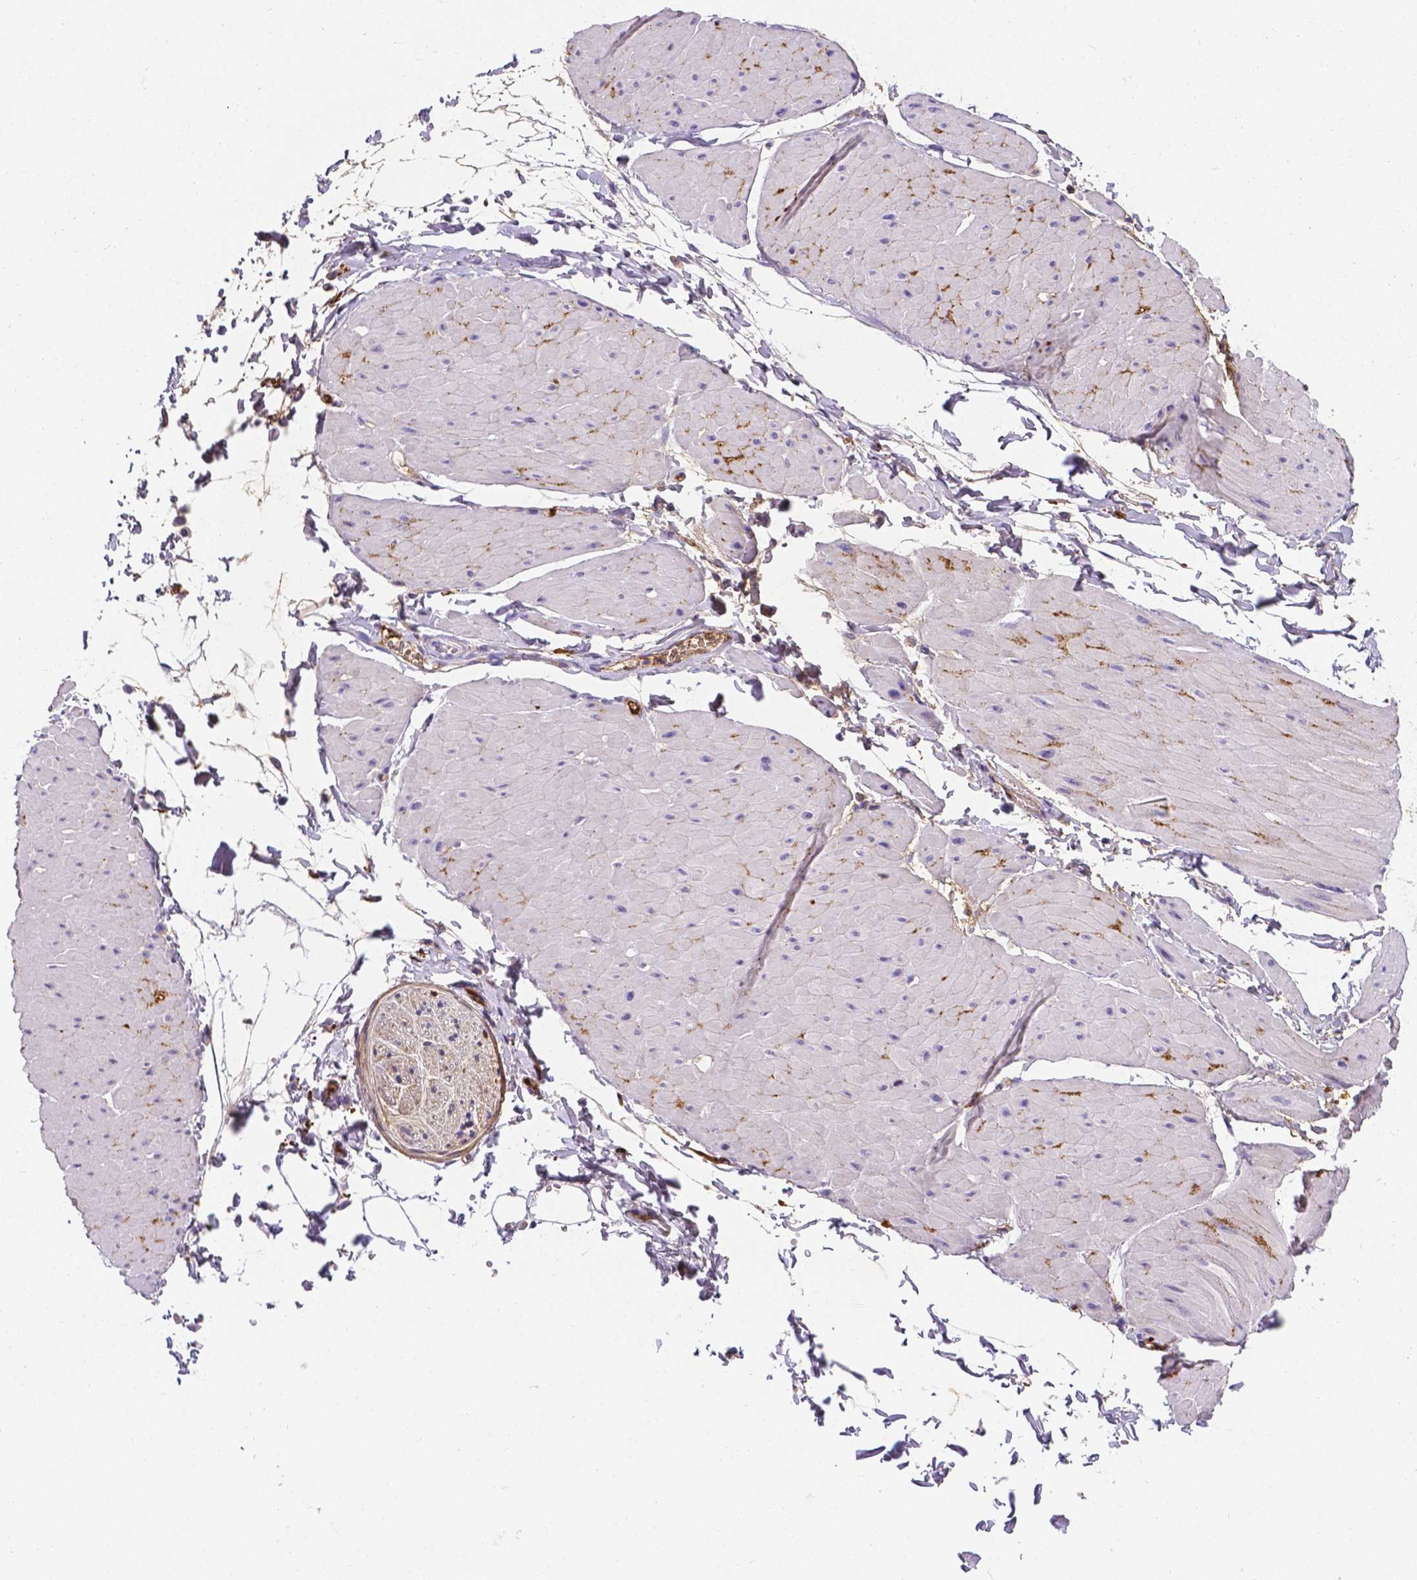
{"staining": {"intensity": "negative", "quantity": "none", "location": "none"}, "tissue": "adipose tissue", "cell_type": "Adipocytes", "image_type": "normal", "snomed": [{"axis": "morphology", "description": "Normal tissue, NOS"}, {"axis": "topography", "description": "Smooth muscle"}, {"axis": "topography", "description": "Peripheral nerve tissue"}], "caption": "DAB (3,3'-diaminobenzidine) immunohistochemical staining of unremarkable human adipose tissue demonstrates no significant expression in adipocytes. (DAB (3,3'-diaminobenzidine) immunohistochemistry (IHC) with hematoxylin counter stain).", "gene": "APOE", "patient": {"sex": "male", "age": 58}}